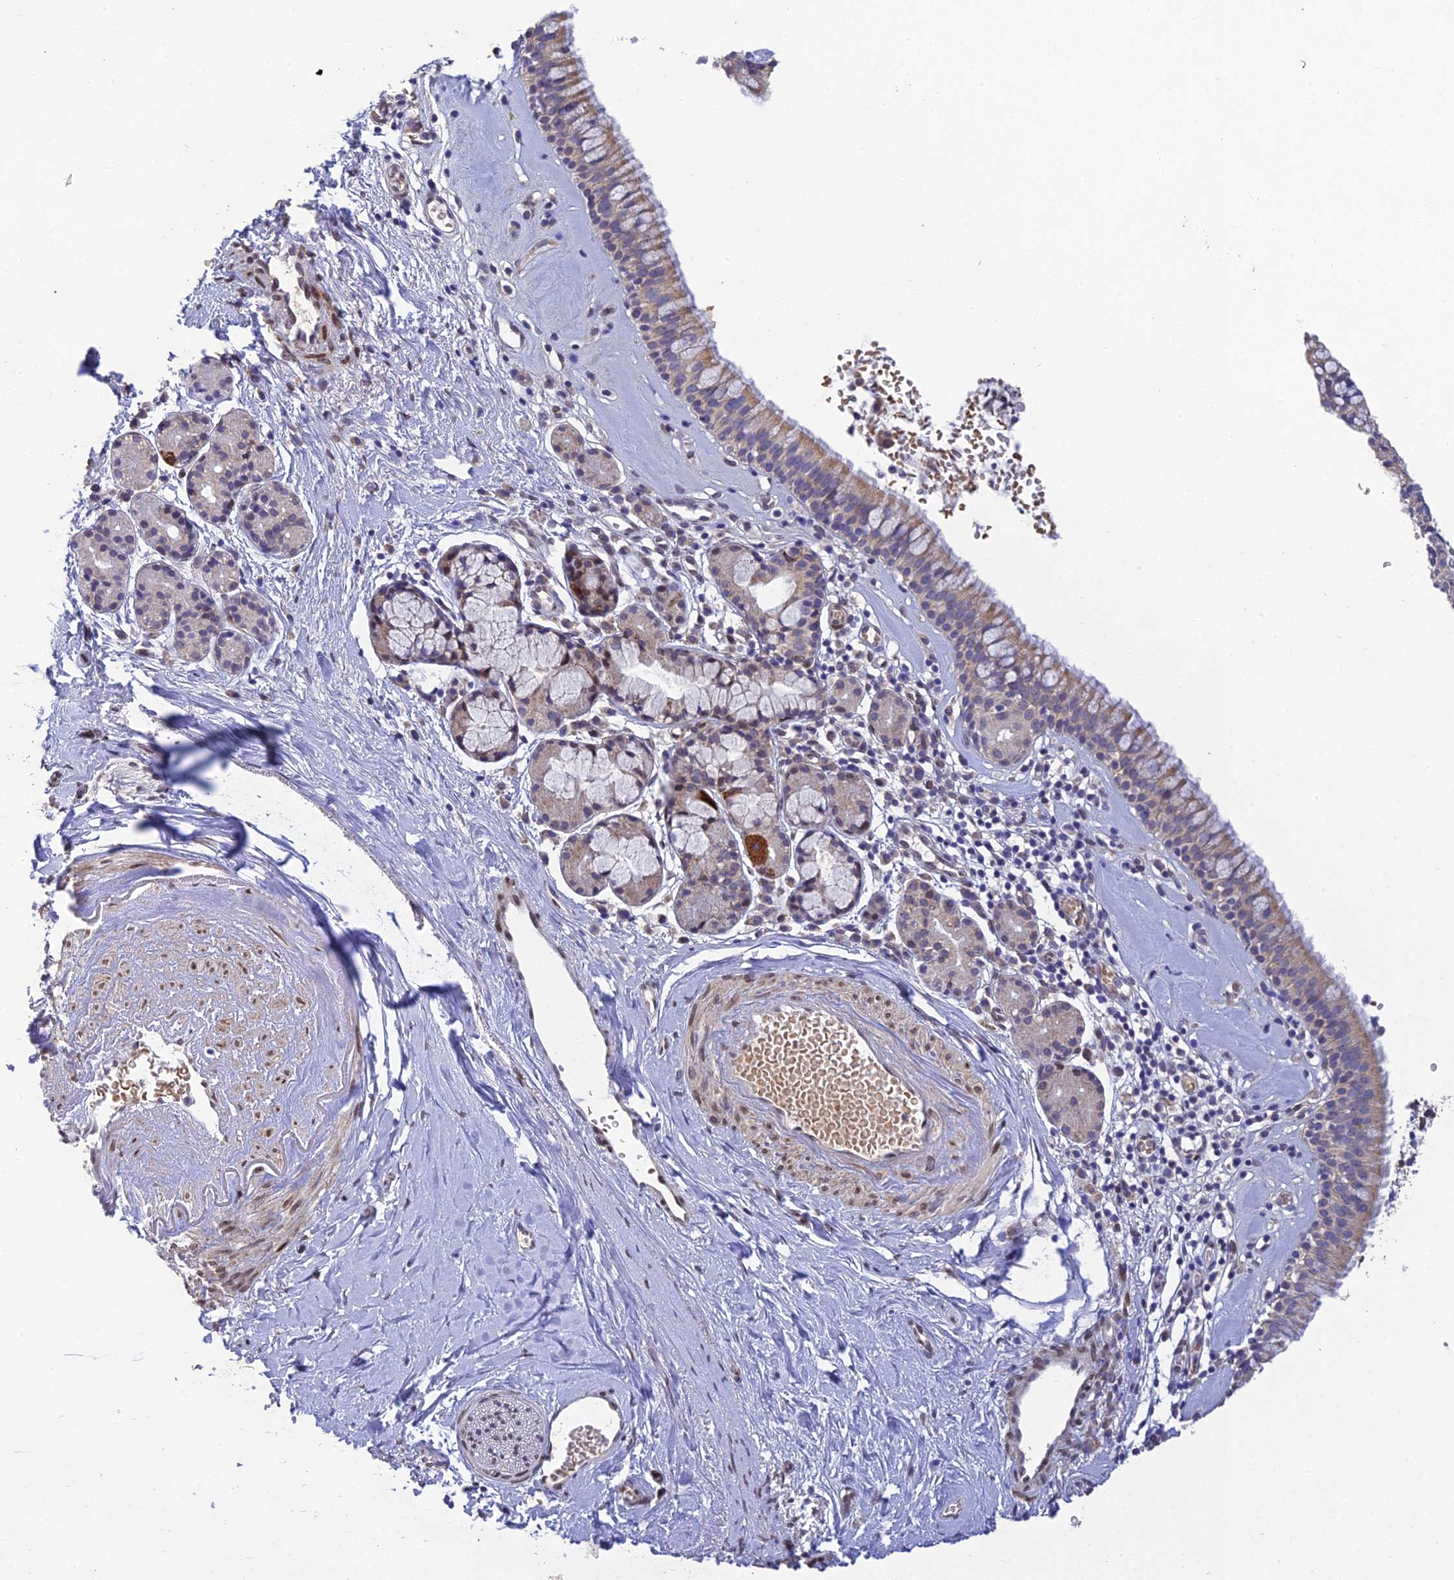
{"staining": {"intensity": "weak", "quantity": "25%-75%", "location": "cytoplasmic/membranous"}, "tissue": "nasopharynx", "cell_type": "Respiratory epithelial cells", "image_type": "normal", "snomed": [{"axis": "morphology", "description": "Normal tissue, NOS"}, {"axis": "topography", "description": "Nasopharynx"}], "caption": "Immunohistochemical staining of benign human nasopharynx shows 25%-75% levels of weak cytoplasmic/membranous protein positivity in about 25%-75% of respiratory epithelial cells.", "gene": "MGAT2", "patient": {"sex": "male", "age": 82}}